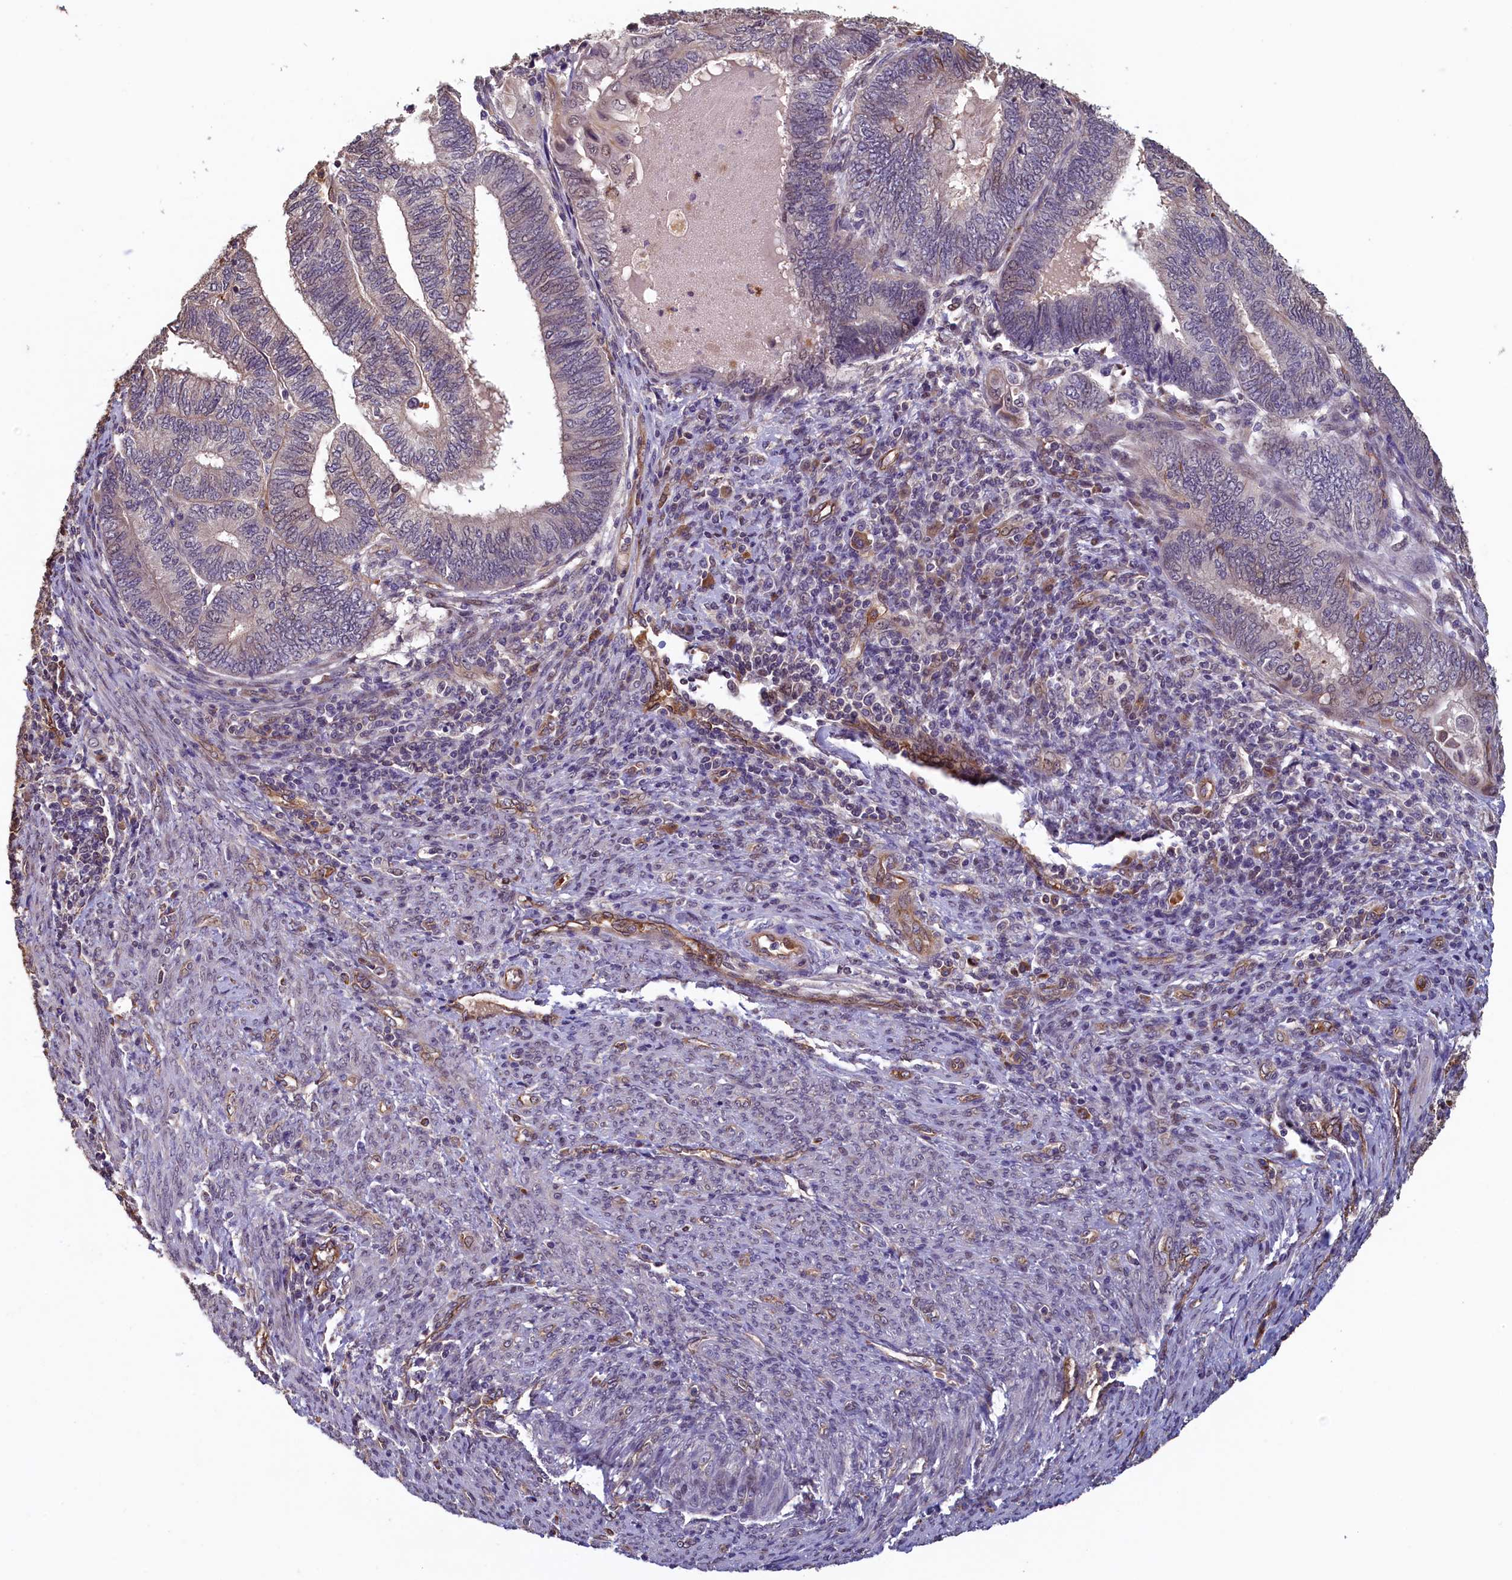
{"staining": {"intensity": "negative", "quantity": "none", "location": "none"}, "tissue": "endometrial cancer", "cell_type": "Tumor cells", "image_type": "cancer", "snomed": [{"axis": "morphology", "description": "Adenocarcinoma, NOS"}, {"axis": "topography", "description": "Uterus"}, {"axis": "topography", "description": "Endometrium"}], "caption": "The immunohistochemistry photomicrograph has no significant staining in tumor cells of adenocarcinoma (endometrial) tissue. The staining was performed using DAB (3,3'-diaminobenzidine) to visualize the protein expression in brown, while the nuclei were stained in blue with hematoxylin (Magnification: 20x).", "gene": "ACSBG1", "patient": {"sex": "female", "age": 70}}